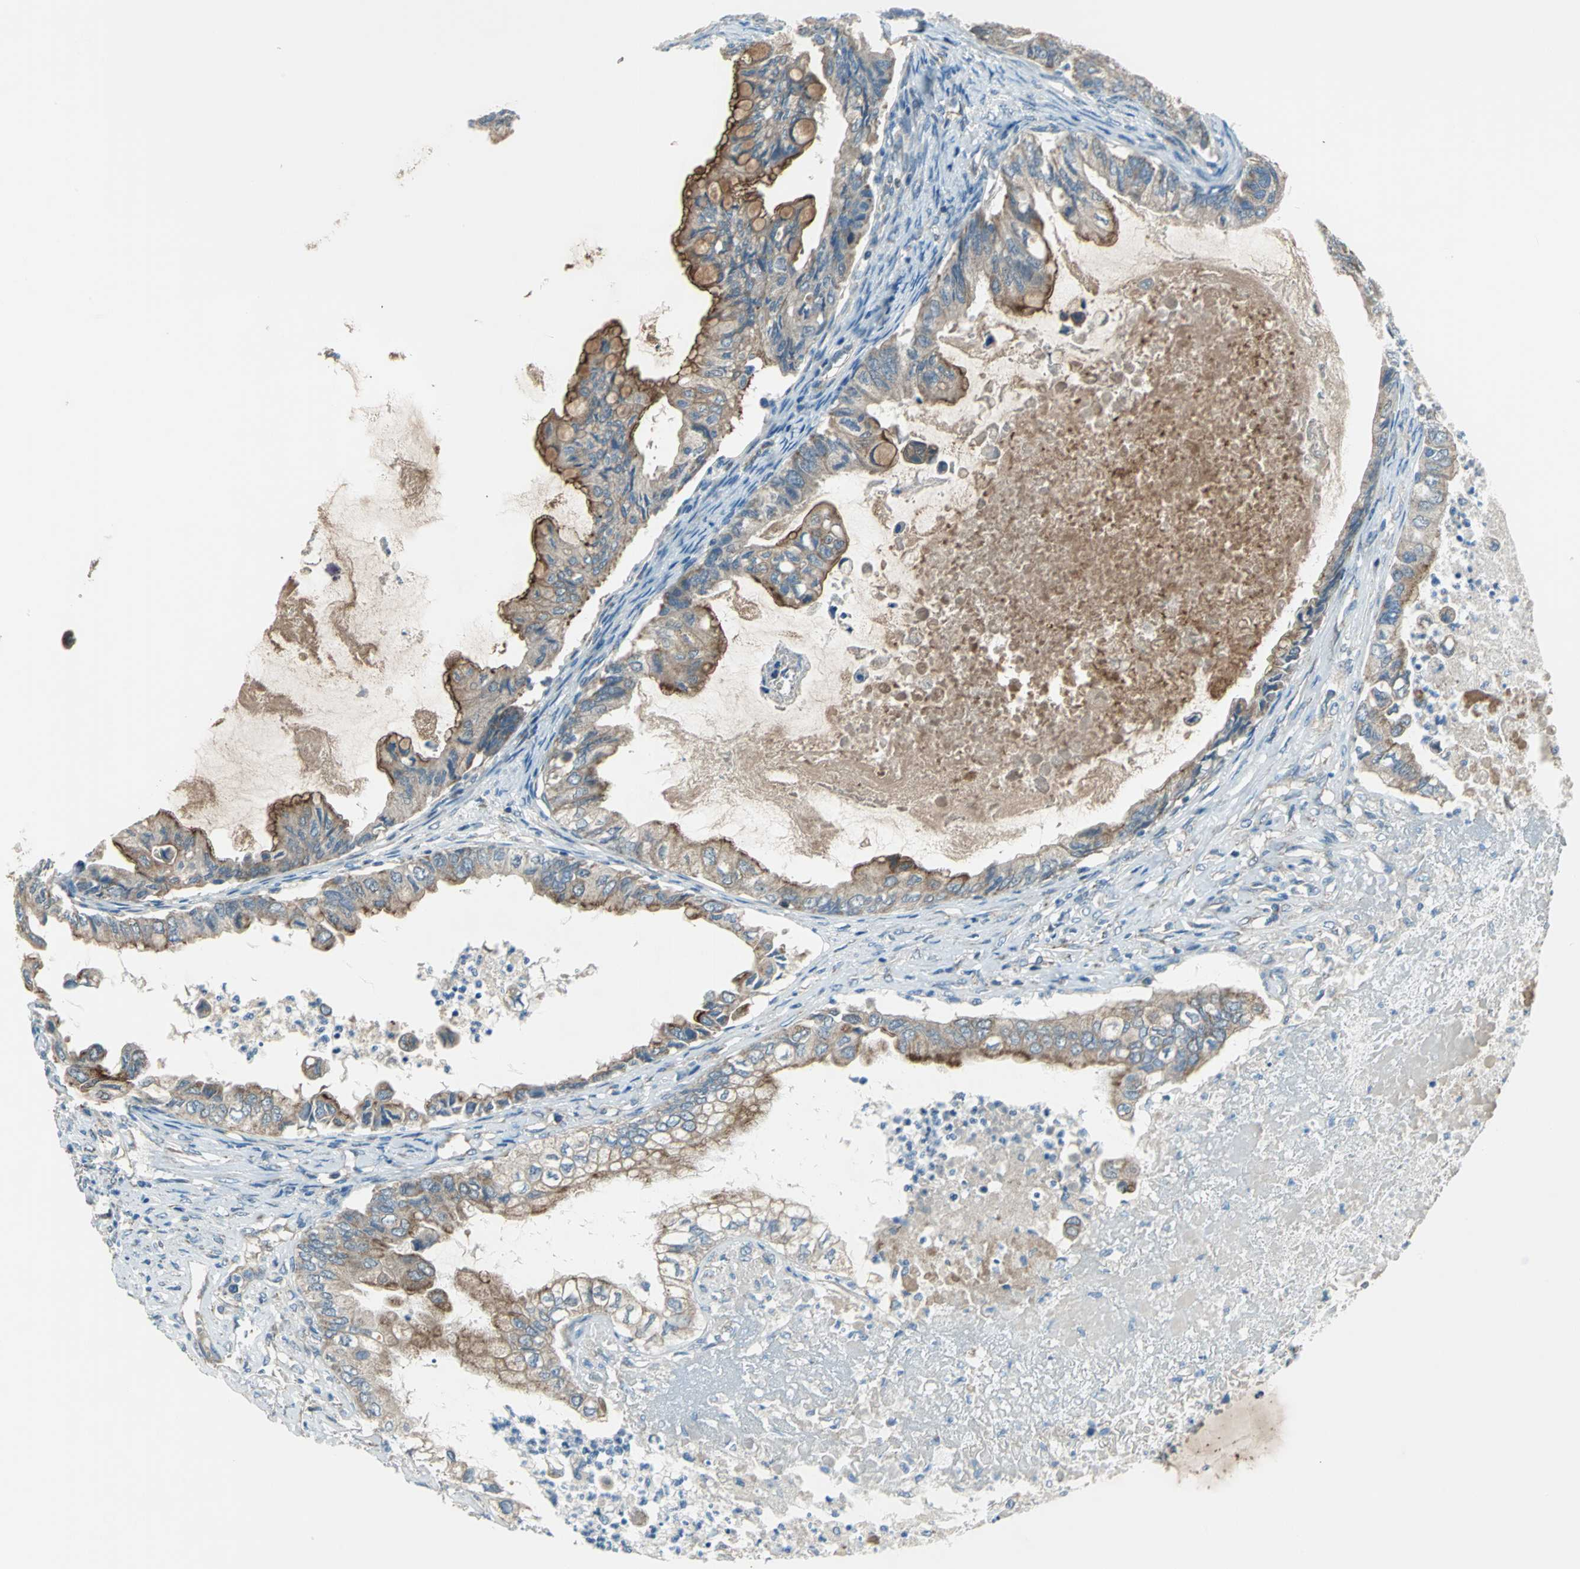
{"staining": {"intensity": "strong", "quantity": ">75%", "location": "cytoplasmic/membranous"}, "tissue": "ovarian cancer", "cell_type": "Tumor cells", "image_type": "cancer", "snomed": [{"axis": "morphology", "description": "Cystadenocarcinoma, mucinous, NOS"}, {"axis": "topography", "description": "Ovary"}], "caption": "The image demonstrates a brown stain indicating the presence of a protein in the cytoplasmic/membranous of tumor cells in ovarian cancer. Immunohistochemistry (ihc) stains the protein of interest in brown and the nuclei are stained blue.", "gene": "TRAK1", "patient": {"sex": "female", "age": 80}}